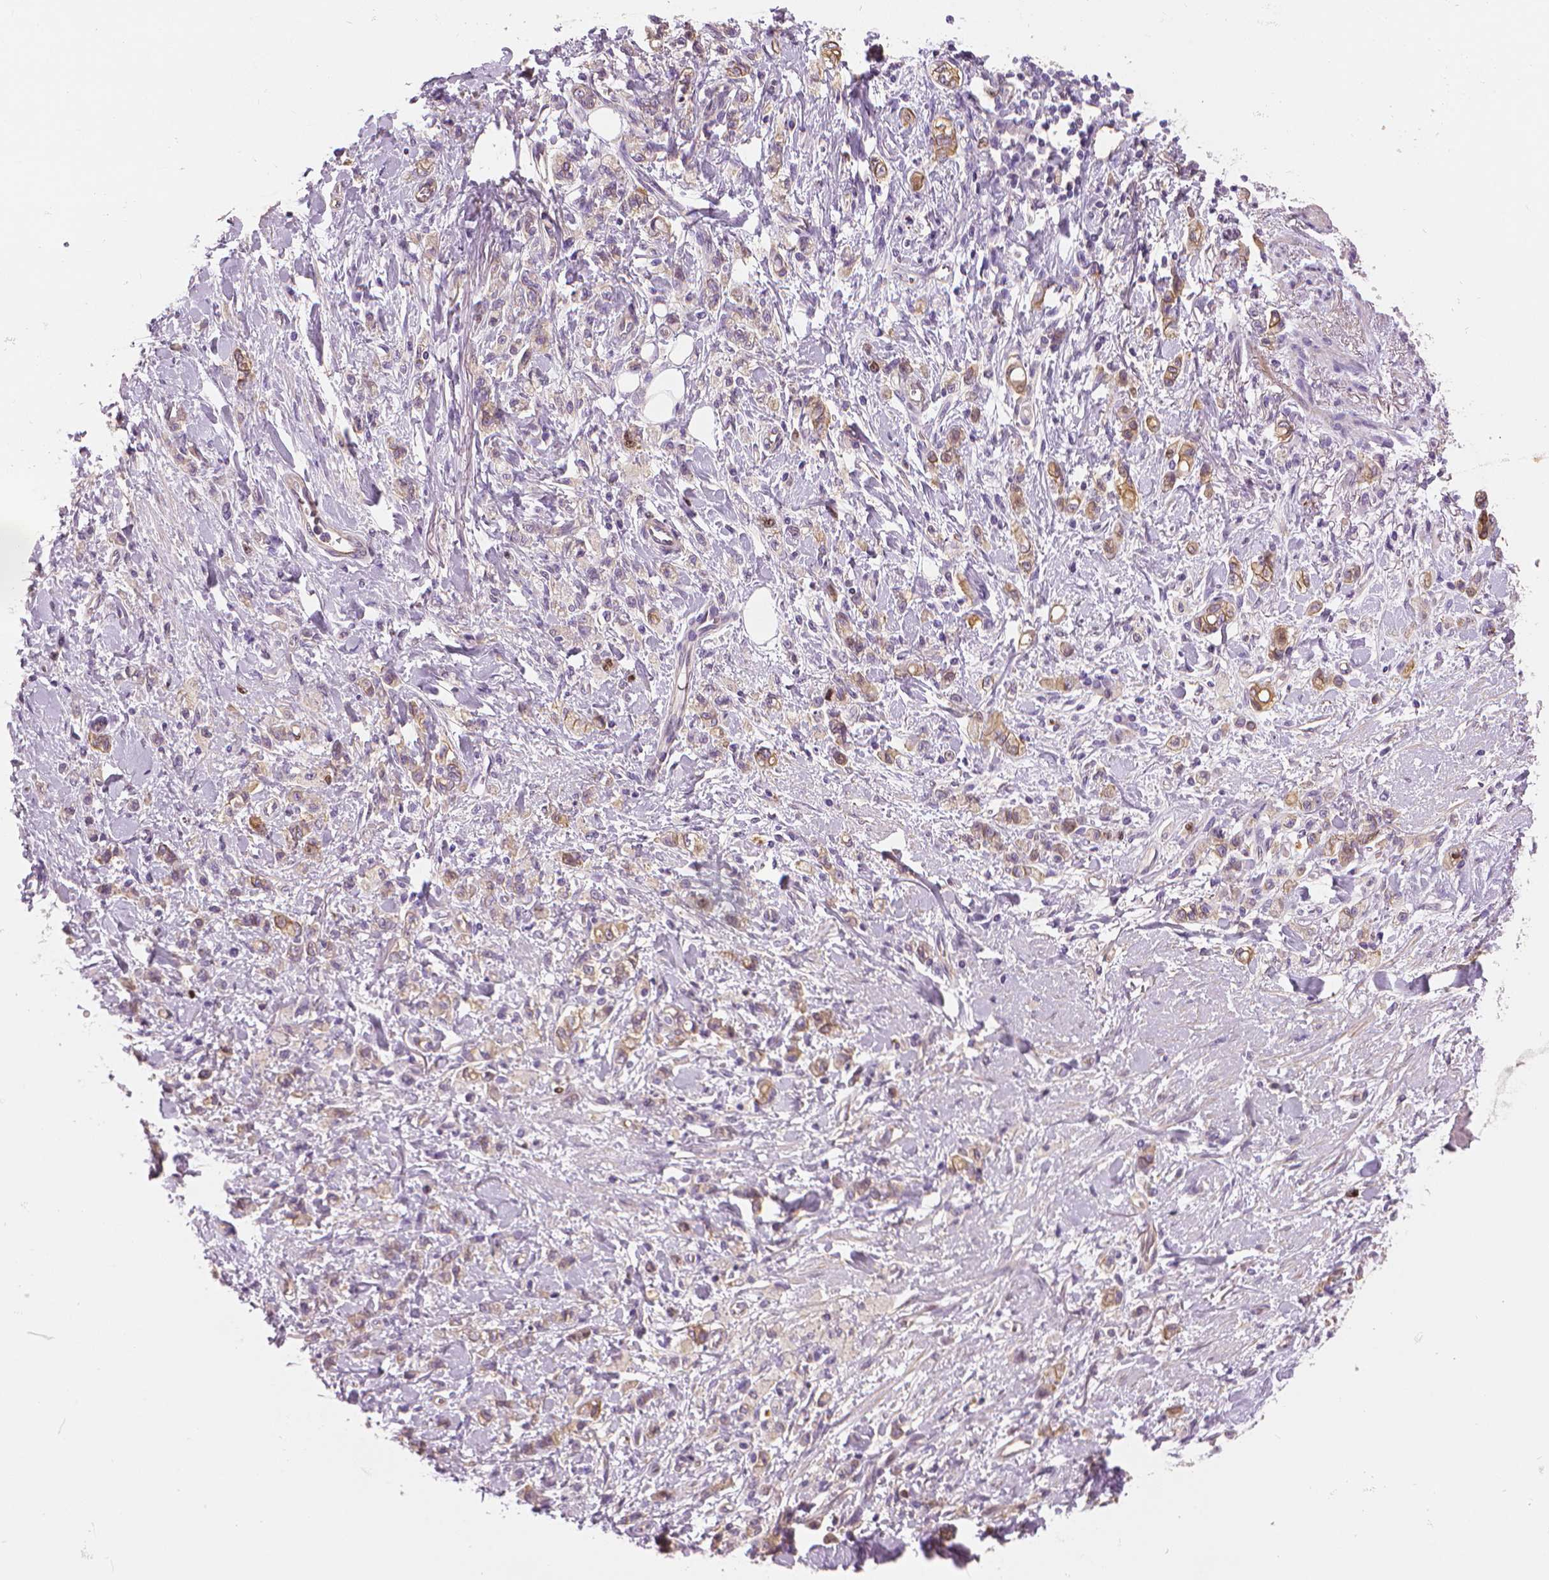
{"staining": {"intensity": "moderate", "quantity": "<25%", "location": "cytoplasmic/membranous"}, "tissue": "stomach cancer", "cell_type": "Tumor cells", "image_type": "cancer", "snomed": [{"axis": "morphology", "description": "Adenocarcinoma, NOS"}, {"axis": "topography", "description": "Stomach"}], "caption": "Immunohistochemical staining of adenocarcinoma (stomach) exhibits low levels of moderate cytoplasmic/membranous protein expression in about <25% of tumor cells.", "gene": "MKI67", "patient": {"sex": "male", "age": 77}}